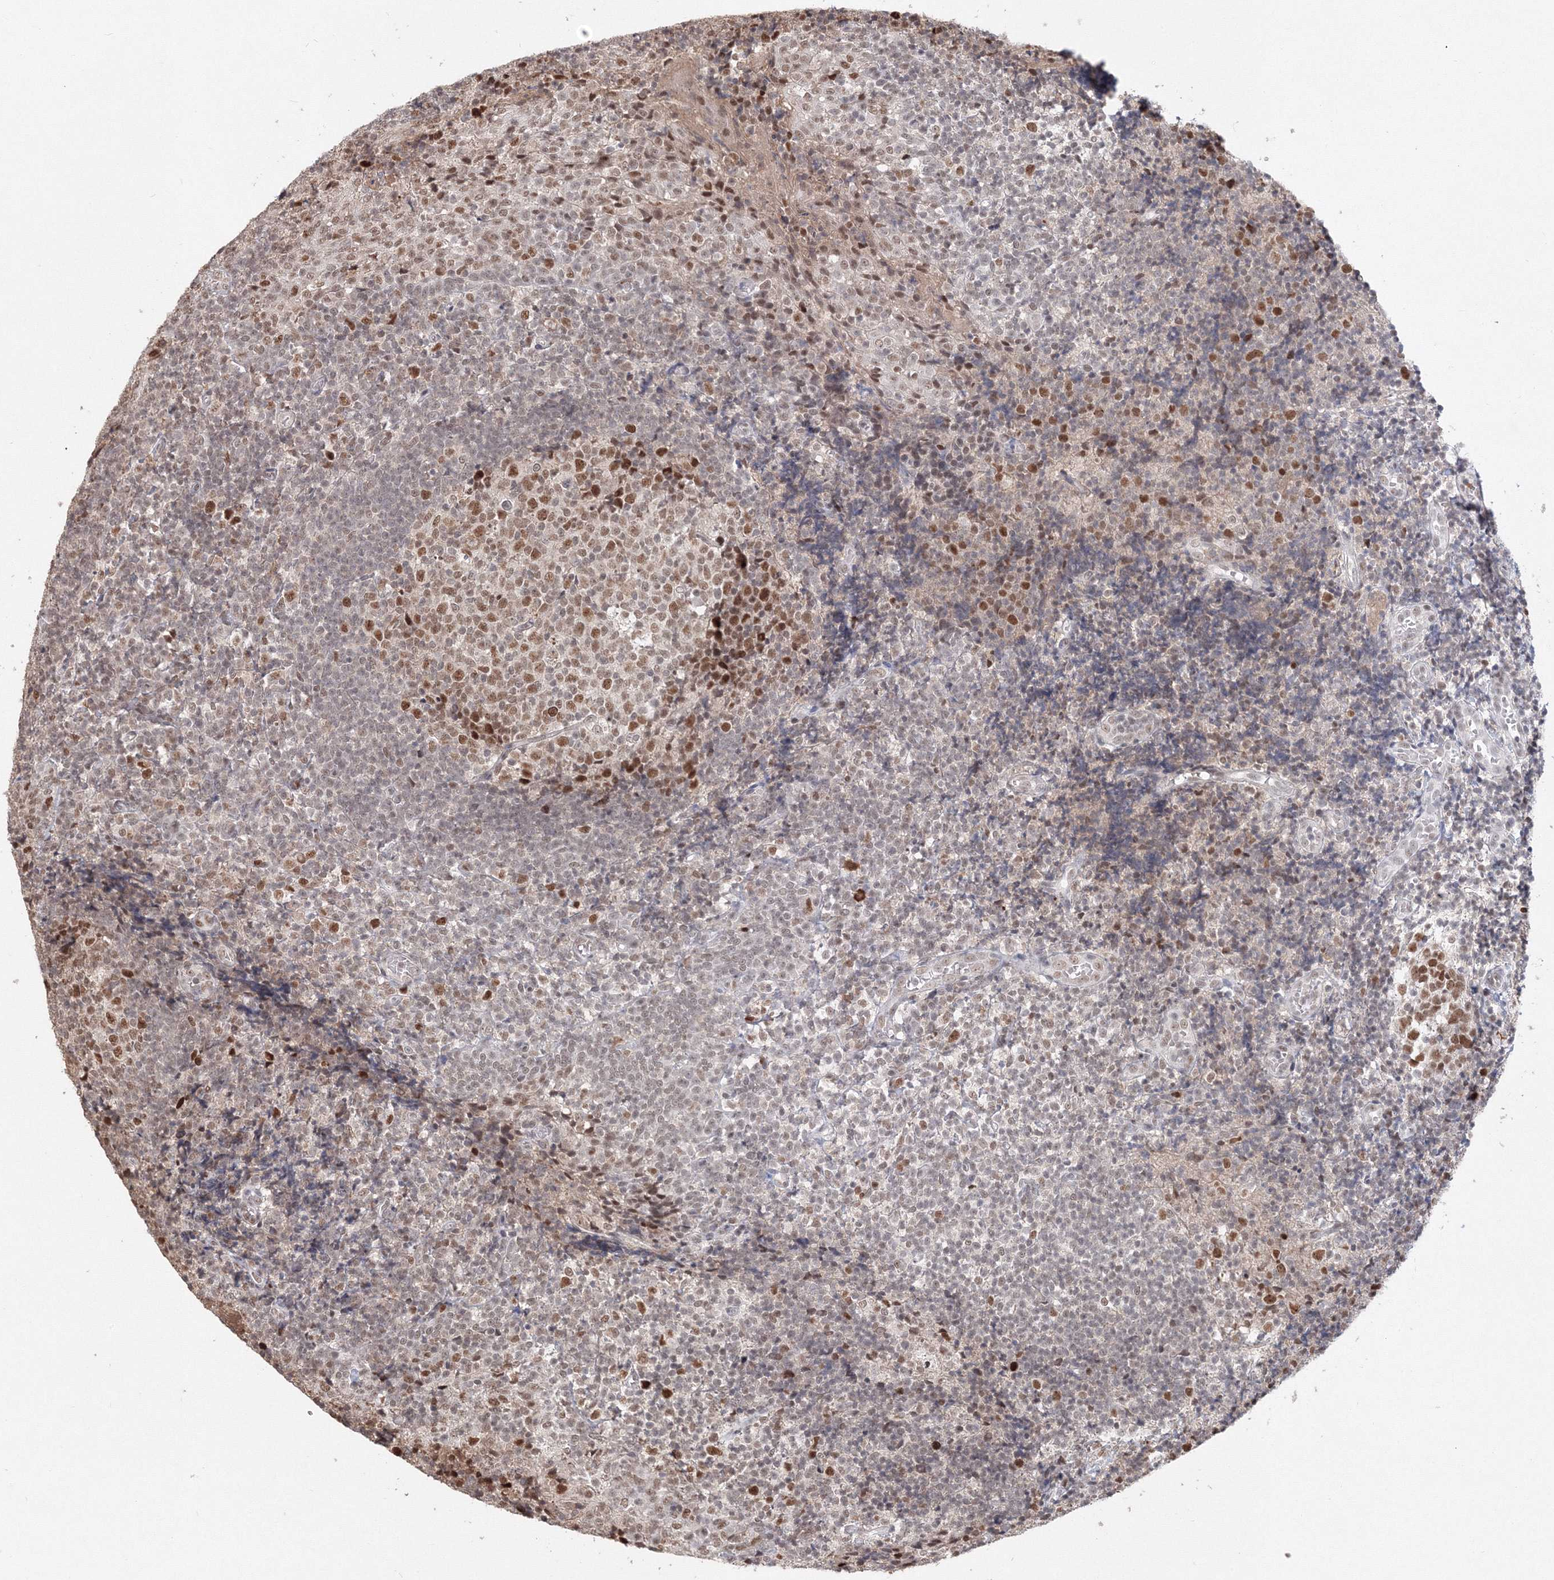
{"staining": {"intensity": "strong", "quantity": ">75%", "location": "nuclear"}, "tissue": "tonsil", "cell_type": "Germinal center cells", "image_type": "normal", "snomed": [{"axis": "morphology", "description": "Normal tissue, NOS"}, {"axis": "topography", "description": "Tonsil"}], "caption": "The histopathology image shows staining of unremarkable tonsil, revealing strong nuclear protein expression (brown color) within germinal center cells. The staining was performed using DAB (3,3'-diaminobenzidine), with brown indicating positive protein expression. Nuclei are stained blue with hematoxylin.", "gene": "IWS1", "patient": {"sex": "female", "age": 19}}